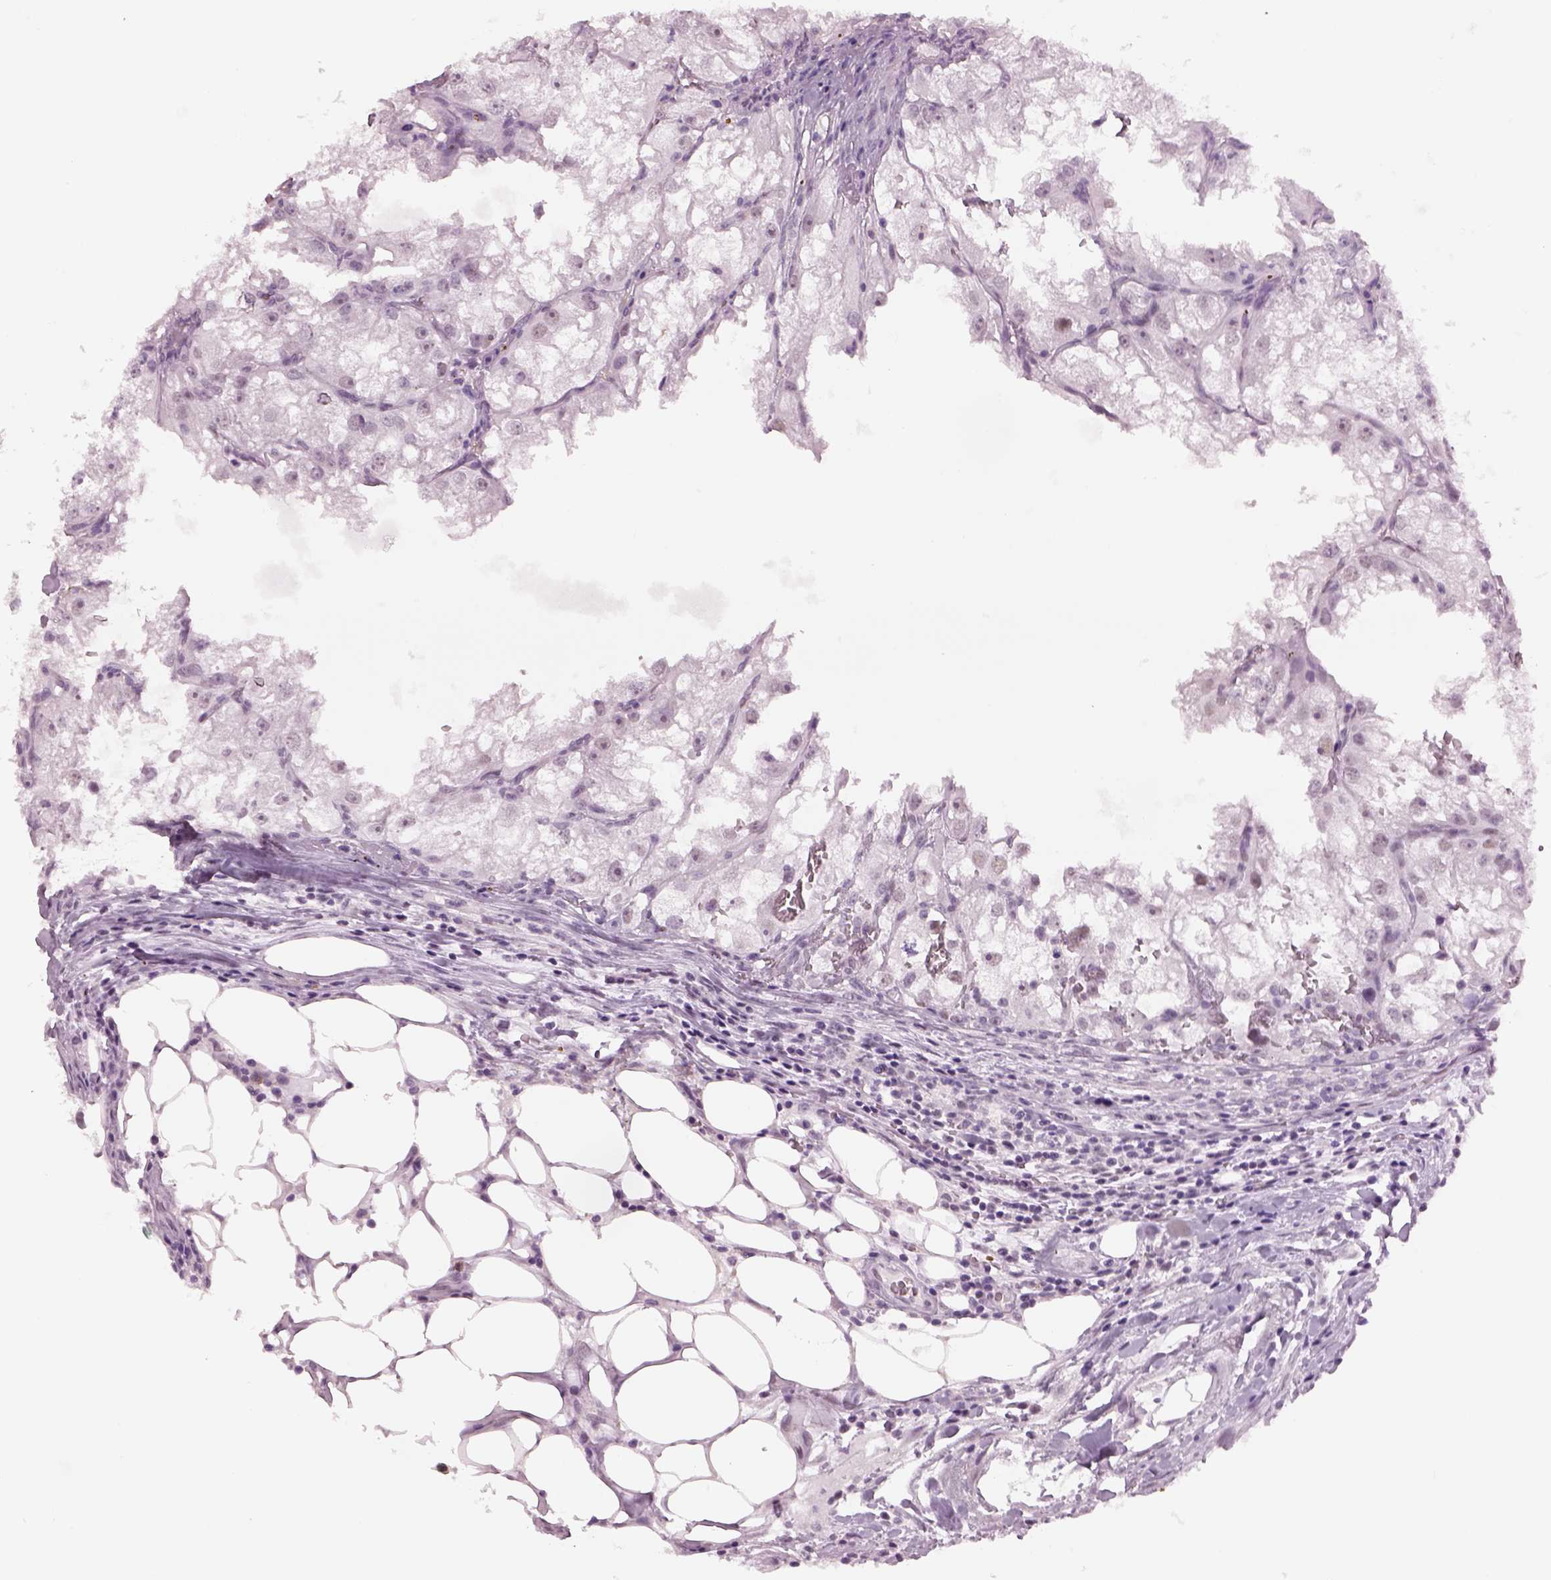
{"staining": {"intensity": "negative", "quantity": "none", "location": "none"}, "tissue": "renal cancer", "cell_type": "Tumor cells", "image_type": "cancer", "snomed": [{"axis": "morphology", "description": "Adenocarcinoma, NOS"}, {"axis": "topography", "description": "Kidney"}], "caption": "A high-resolution image shows immunohistochemistry (IHC) staining of renal cancer, which exhibits no significant positivity in tumor cells. Nuclei are stained in blue.", "gene": "ACOD1", "patient": {"sex": "male", "age": 59}}